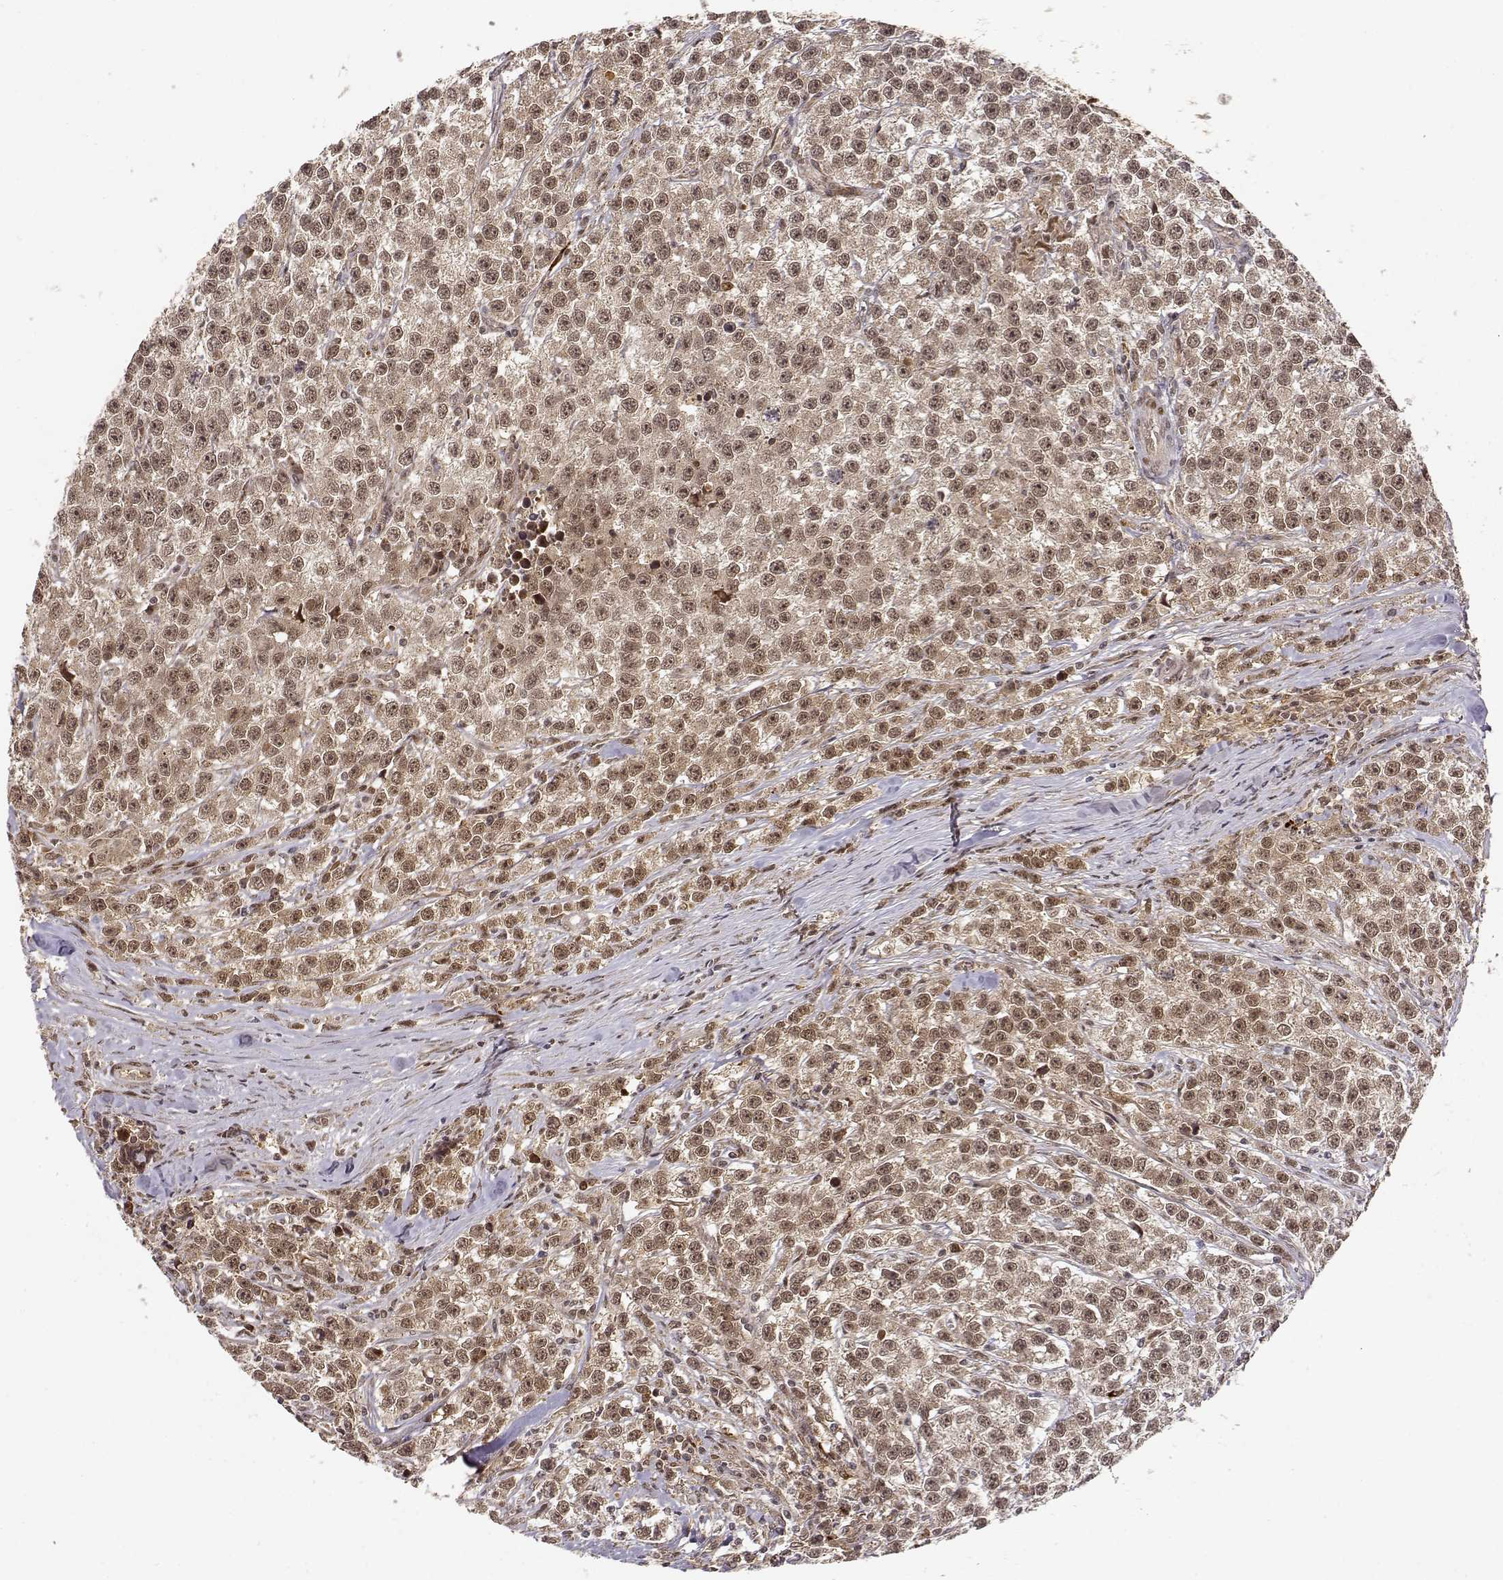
{"staining": {"intensity": "weak", "quantity": ">75%", "location": "cytoplasmic/membranous,nuclear"}, "tissue": "testis cancer", "cell_type": "Tumor cells", "image_type": "cancer", "snomed": [{"axis": "morphology", "description": "Seminoma, NOS"}, {"axis": "topography", "description": "Testis"}], "caption": "A histopathology image of human testis seminoma stained for a protein demonstrates weak cytoplasmic/membranous and nuclear brown staining in tumor cells.", "gene": "MAEA", "patient": {"sex": "male", "age": 59}}